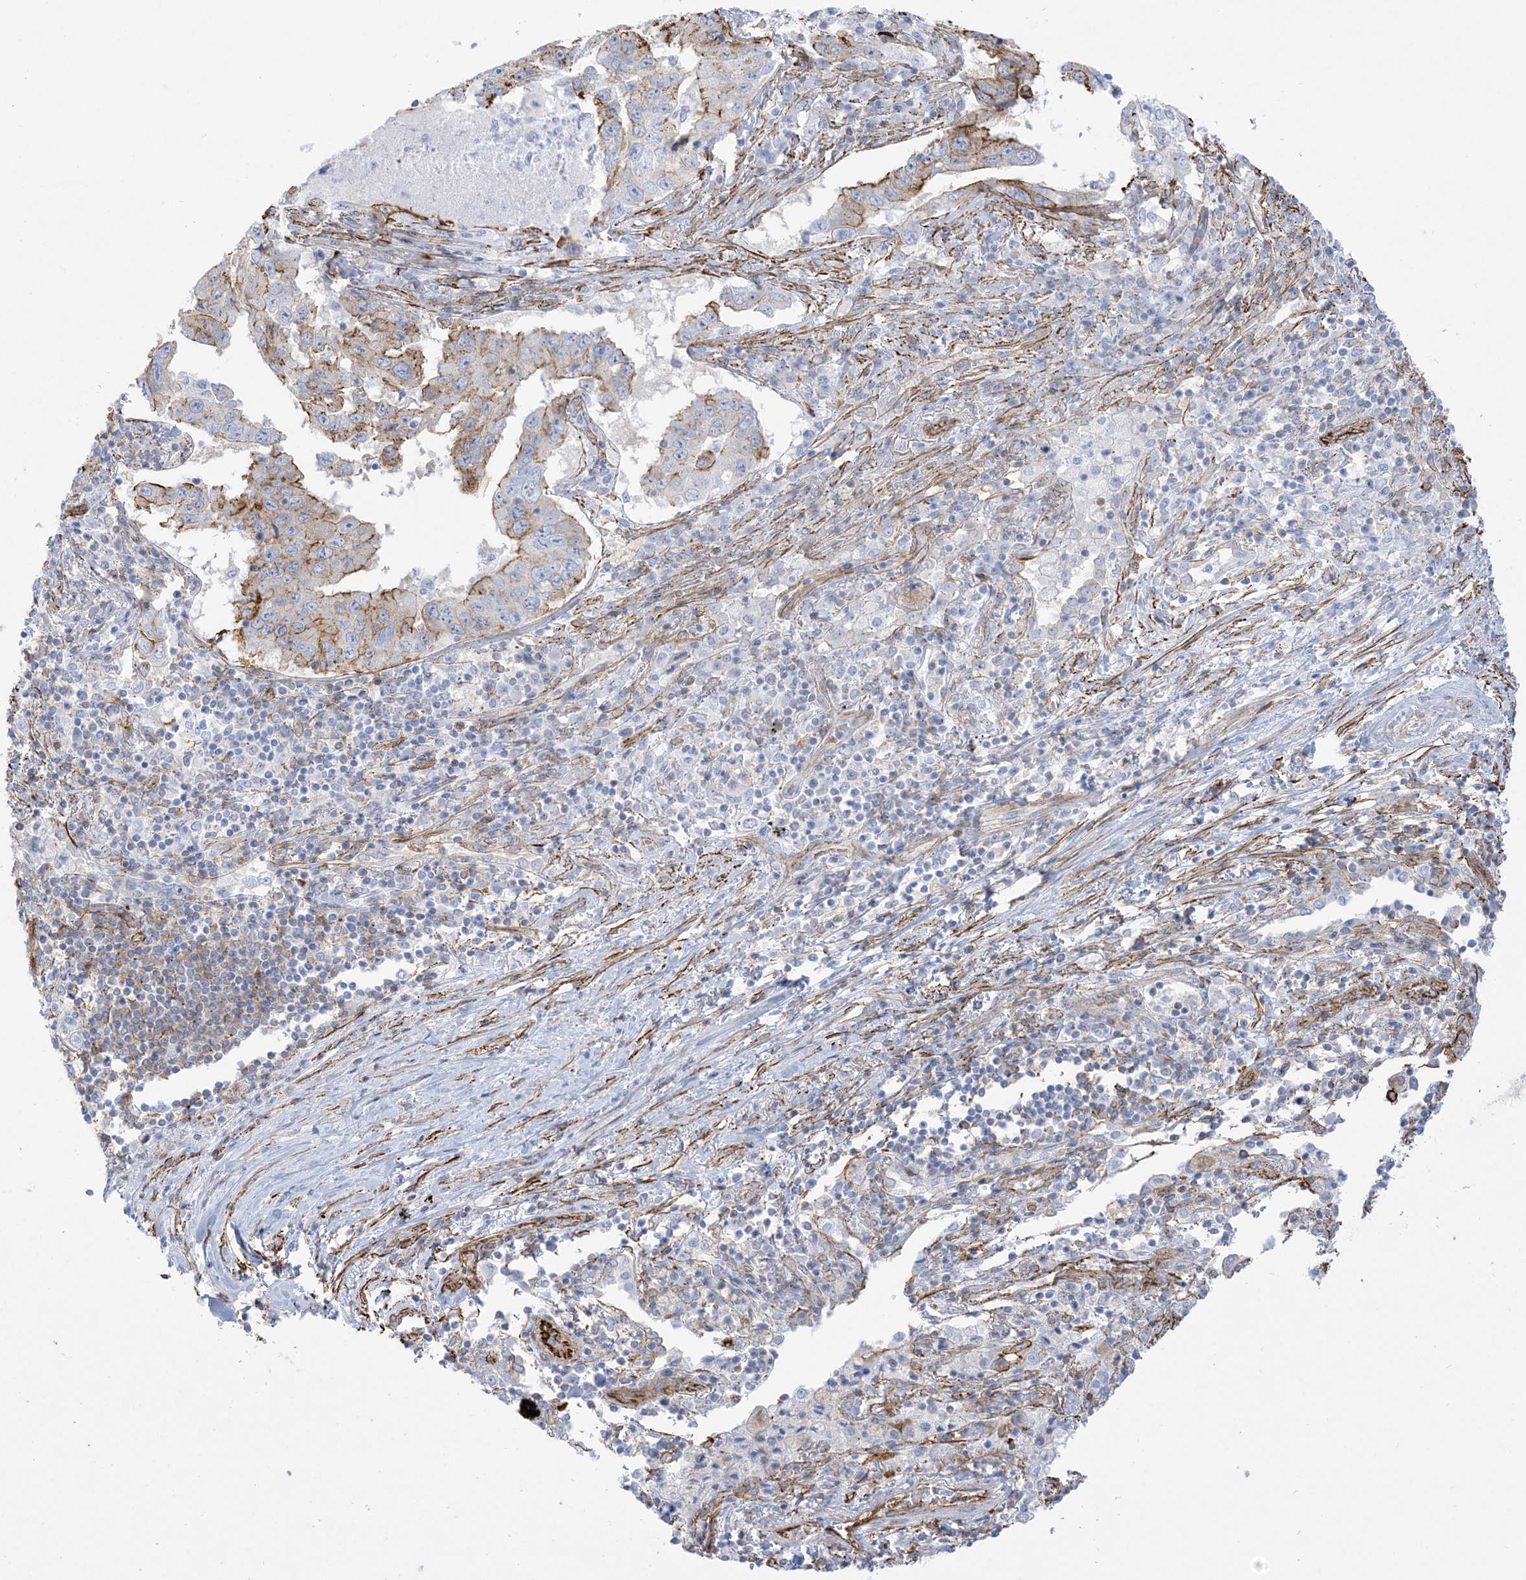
{"staining": {"intensity": "moderate", "quantity": "25%-75%", "location": "cytoplasmic/membranous"}, "tissue": "lung cancer", "cell_type": "Tumor cells", "image_type": "cancer", "snomed": [{"axis": "morphology", "description": "Adenocarcinoma, NOS"}, {"axis": "topography", "description": "Lung"}], "caption": "Lung cancer (adenocarcinoma) stained with a protein marker demonstrates moderate staining in tumor cells.", "gene": "B3GNT7", "patient": {"sex": "female", "age": 51}}